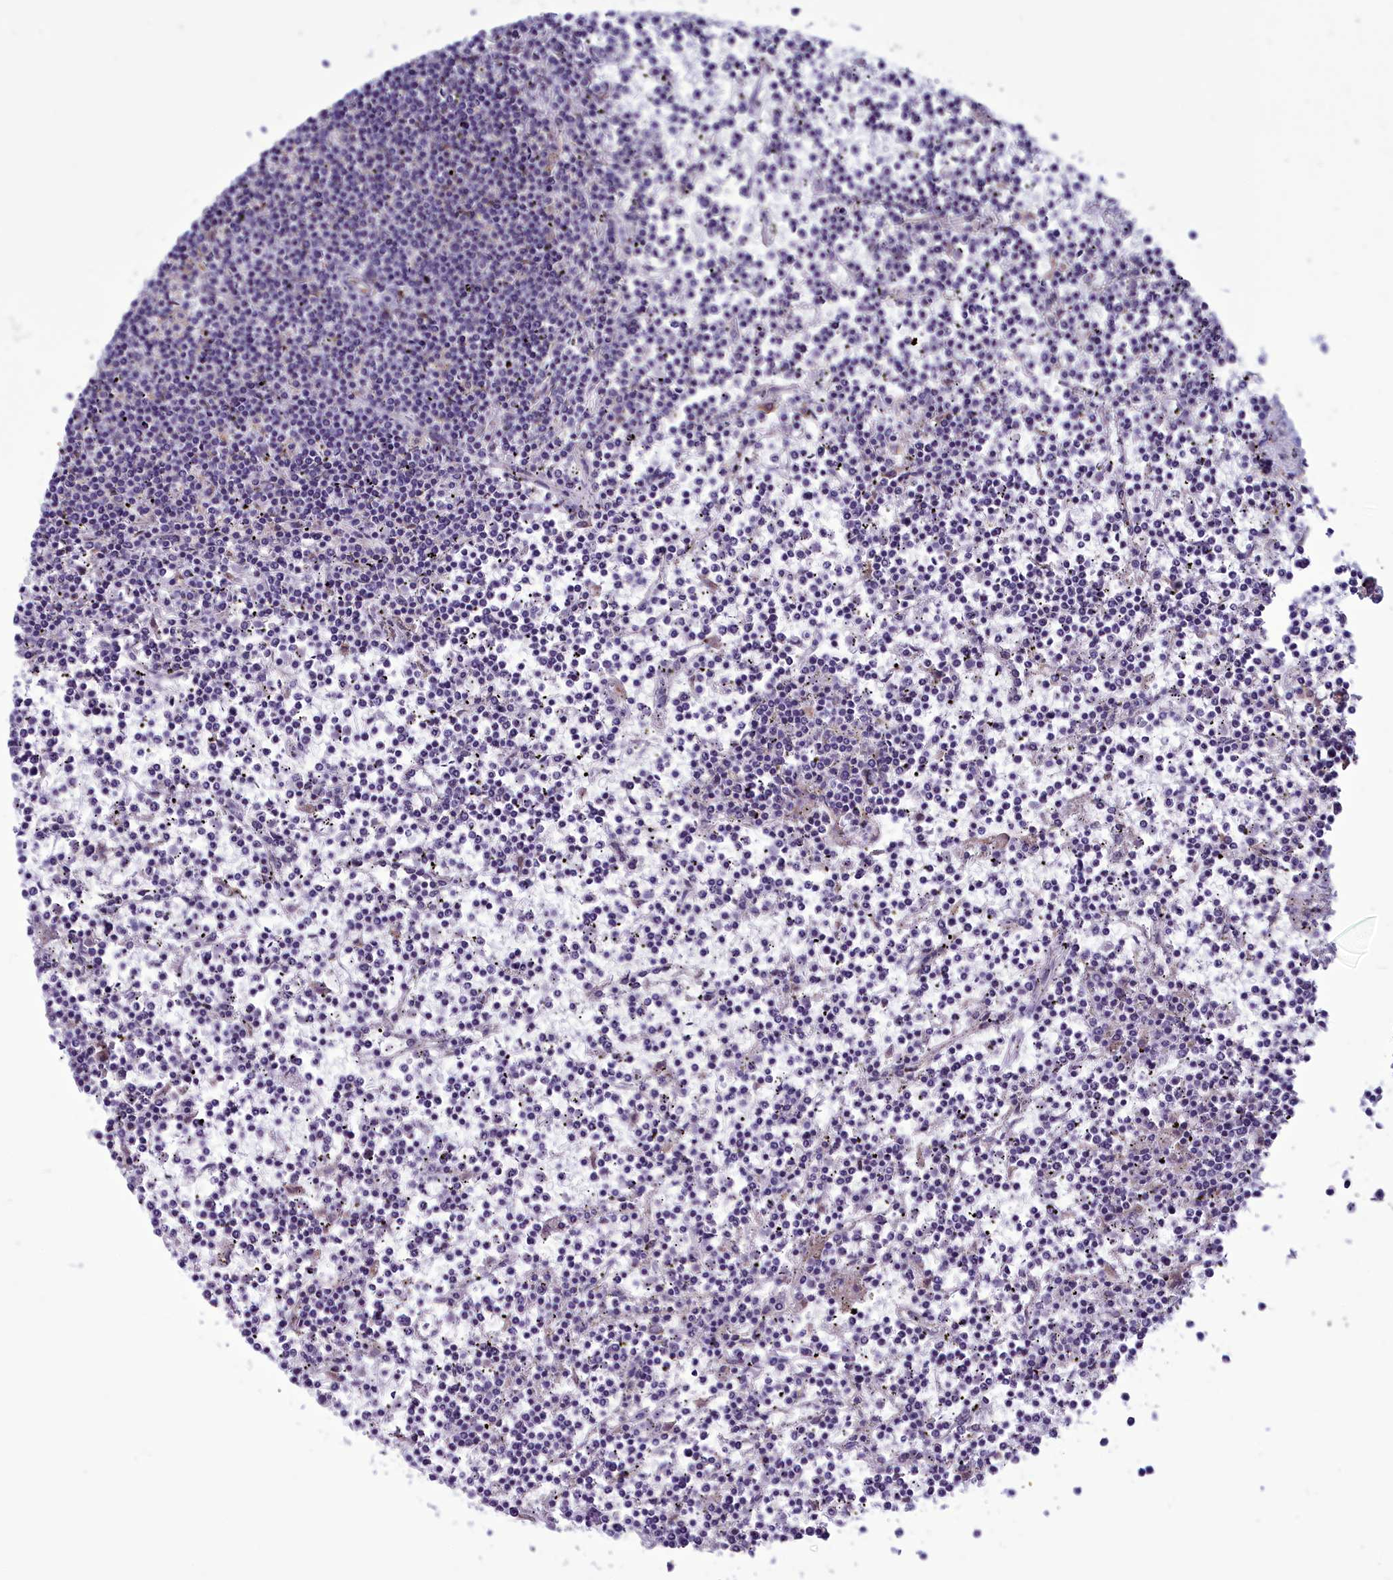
{"staining": {"intensity": "negative", "quantity": "none", "location": "none"}, "tissue": "lymphoma", "cell_type": "Tumor cells", "image_type": "cancer", "snomed": [{"axis": "morphology", "description": "Malignant lymphoma, non-Hodgkin's type, Low grade"}, {"axis": "topography", "description": "Spleen"}], "caption": "There is no significant staining in tumor cells of malignant lymphoma, non-Hodgkin's type (low-grade). The staining was performed using DAB (3,3'-diaminobenzidine) to visualize the protein expression in brown, while the nuclei were stained in blue with hematoxylin (Magnification: 20x).", "gene": "CENATAC", "patient": {"sex": "female", "age": 19}}